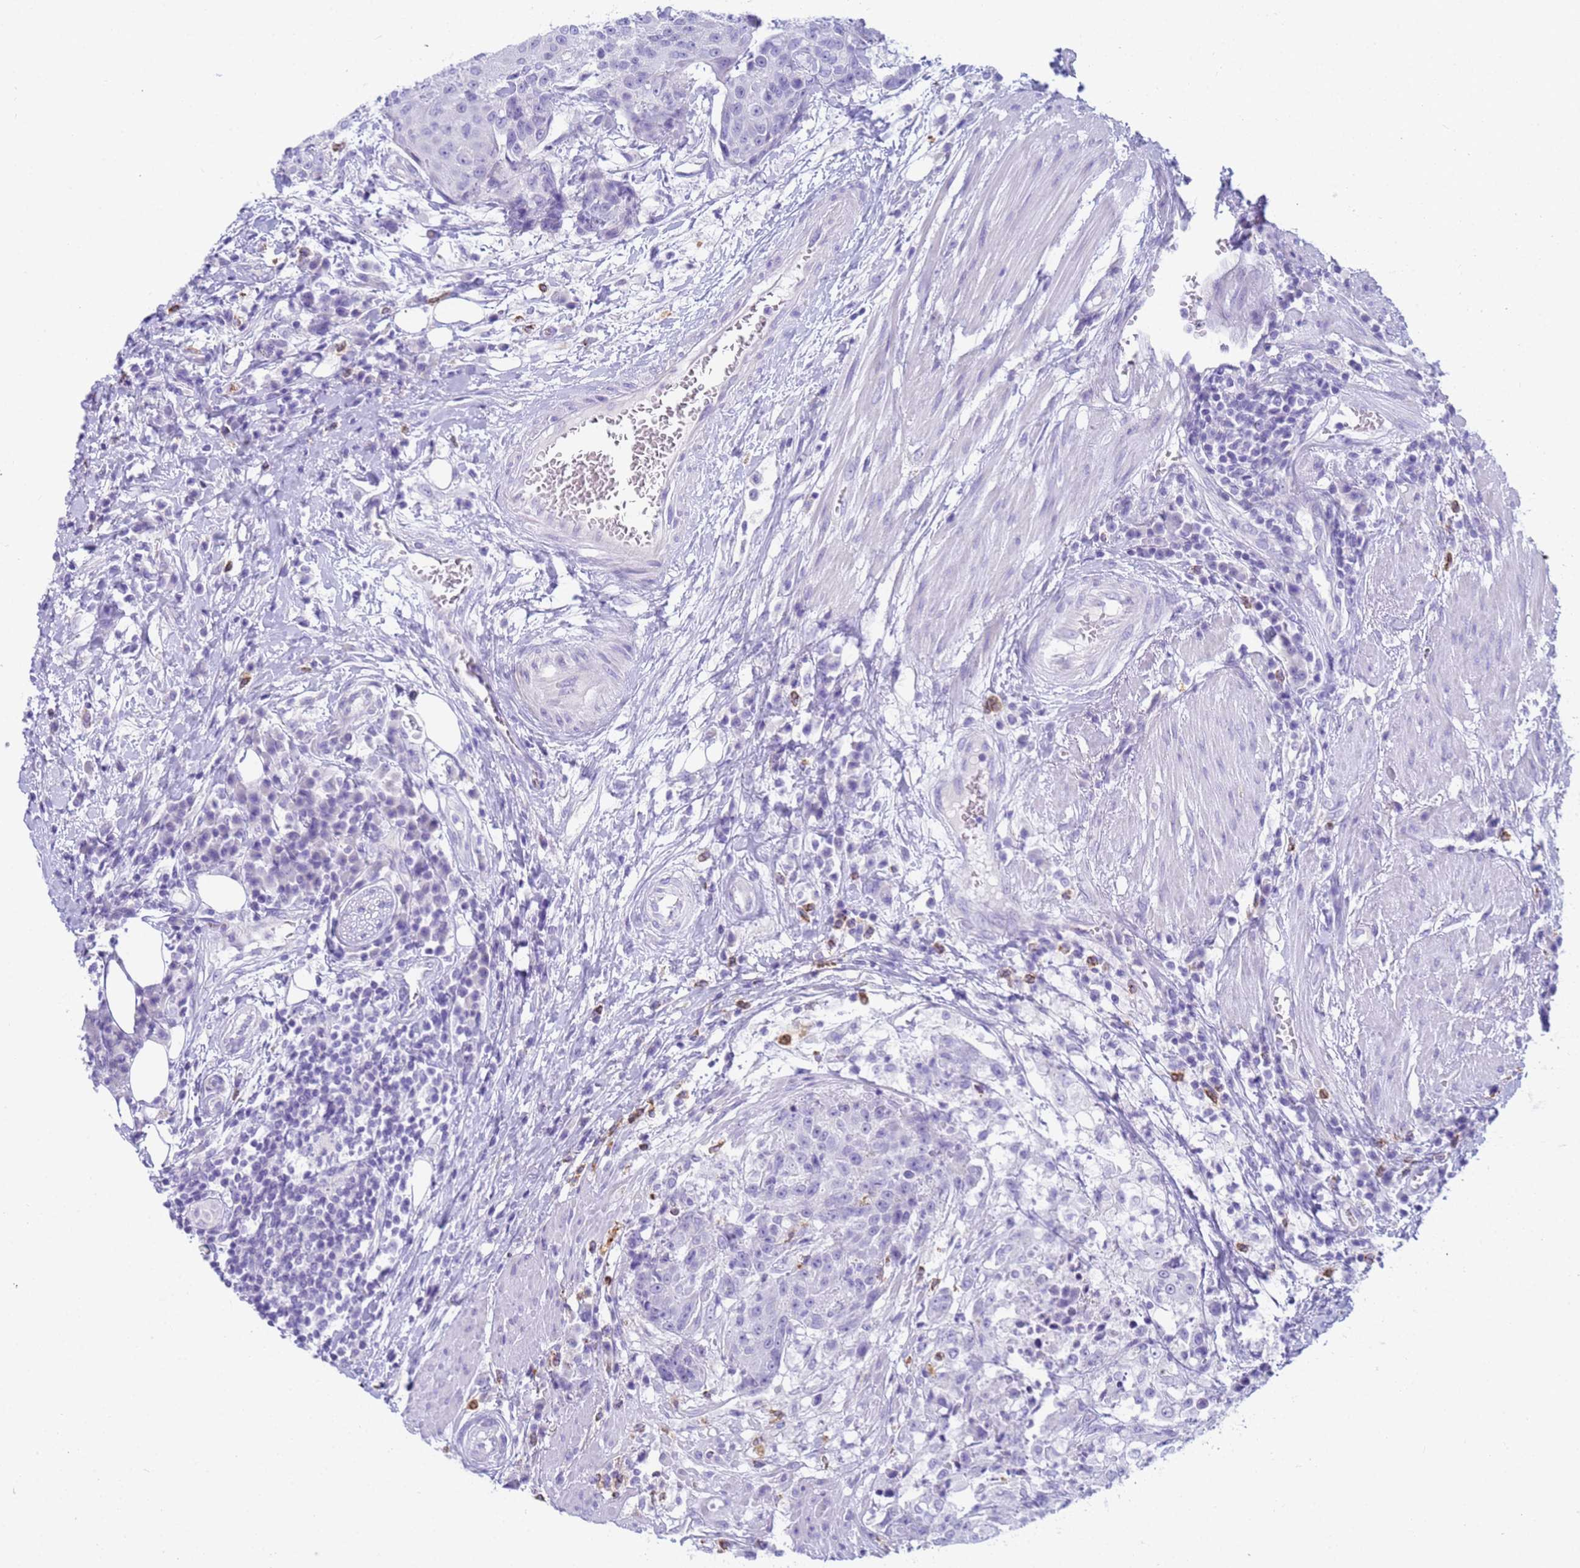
{"staining": {"intensity": "negative", "quantity": "none", "location": "none"}, "tissue": "urothelial cancer", "cell_type": "Tumor cells", "image_type": "cancer", "snomed": [{"axis": "morphology", "description": "Urothelial carcinoma, High grade"}, {"axis": "topography", "description": "Urinary bladder"}], "caption": "Urothelial carcinoma (high-grade) was stained to show a protein in brown. There is no significant positivity in tumor cells. (Brightfield microscopy of DAB (3,3'-diaminobenzidine) IHC at high magnification).", "gene": "RNASE2", "patient": {"sex": "female", "age": 63}}